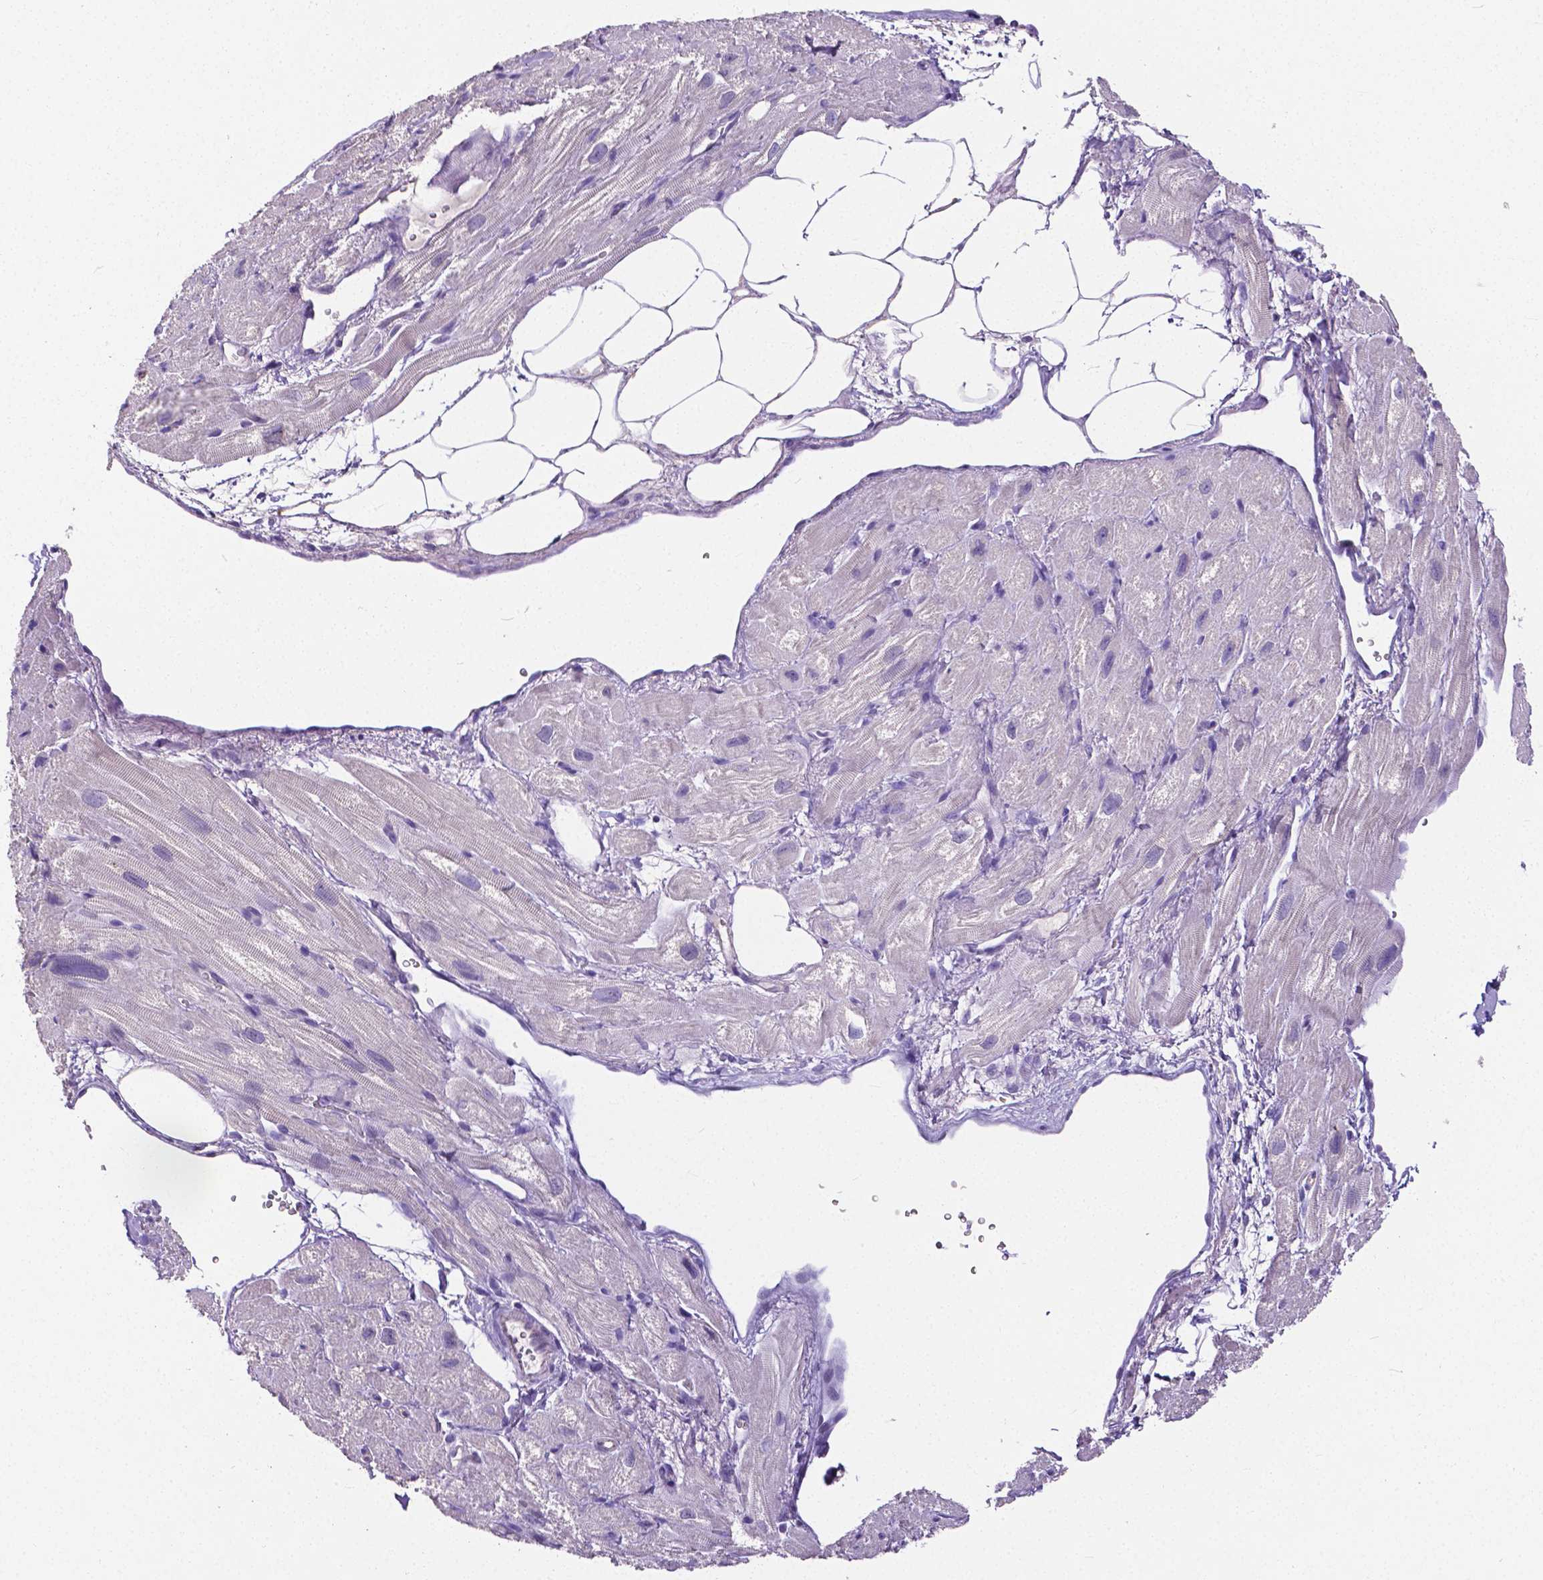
{"staining": {"intensity": "negative", "quantity": "none", "location": "none"}, "tissue": "heart muscle", "cell_type": "Cardiomyocytes", "image_type": "normal", "snomed": [{"axis": "morphology", "description": "Normal tissue, NOS"}, {"axis": "topography", "description": "Heart"}], "caption": "Immunohistochemistry (IHC) of normal human heart muscle shows no staining in cardiomyocytes. The staining was performed using DAB (3,3'-diaminobenzidine) to visualize the protein expression in brown, while the nuclei were stained in blue with hematoxylin (Magnification: 20x).", "gene": "OCLN", "patient": {"sex": "female", "age": 62}}